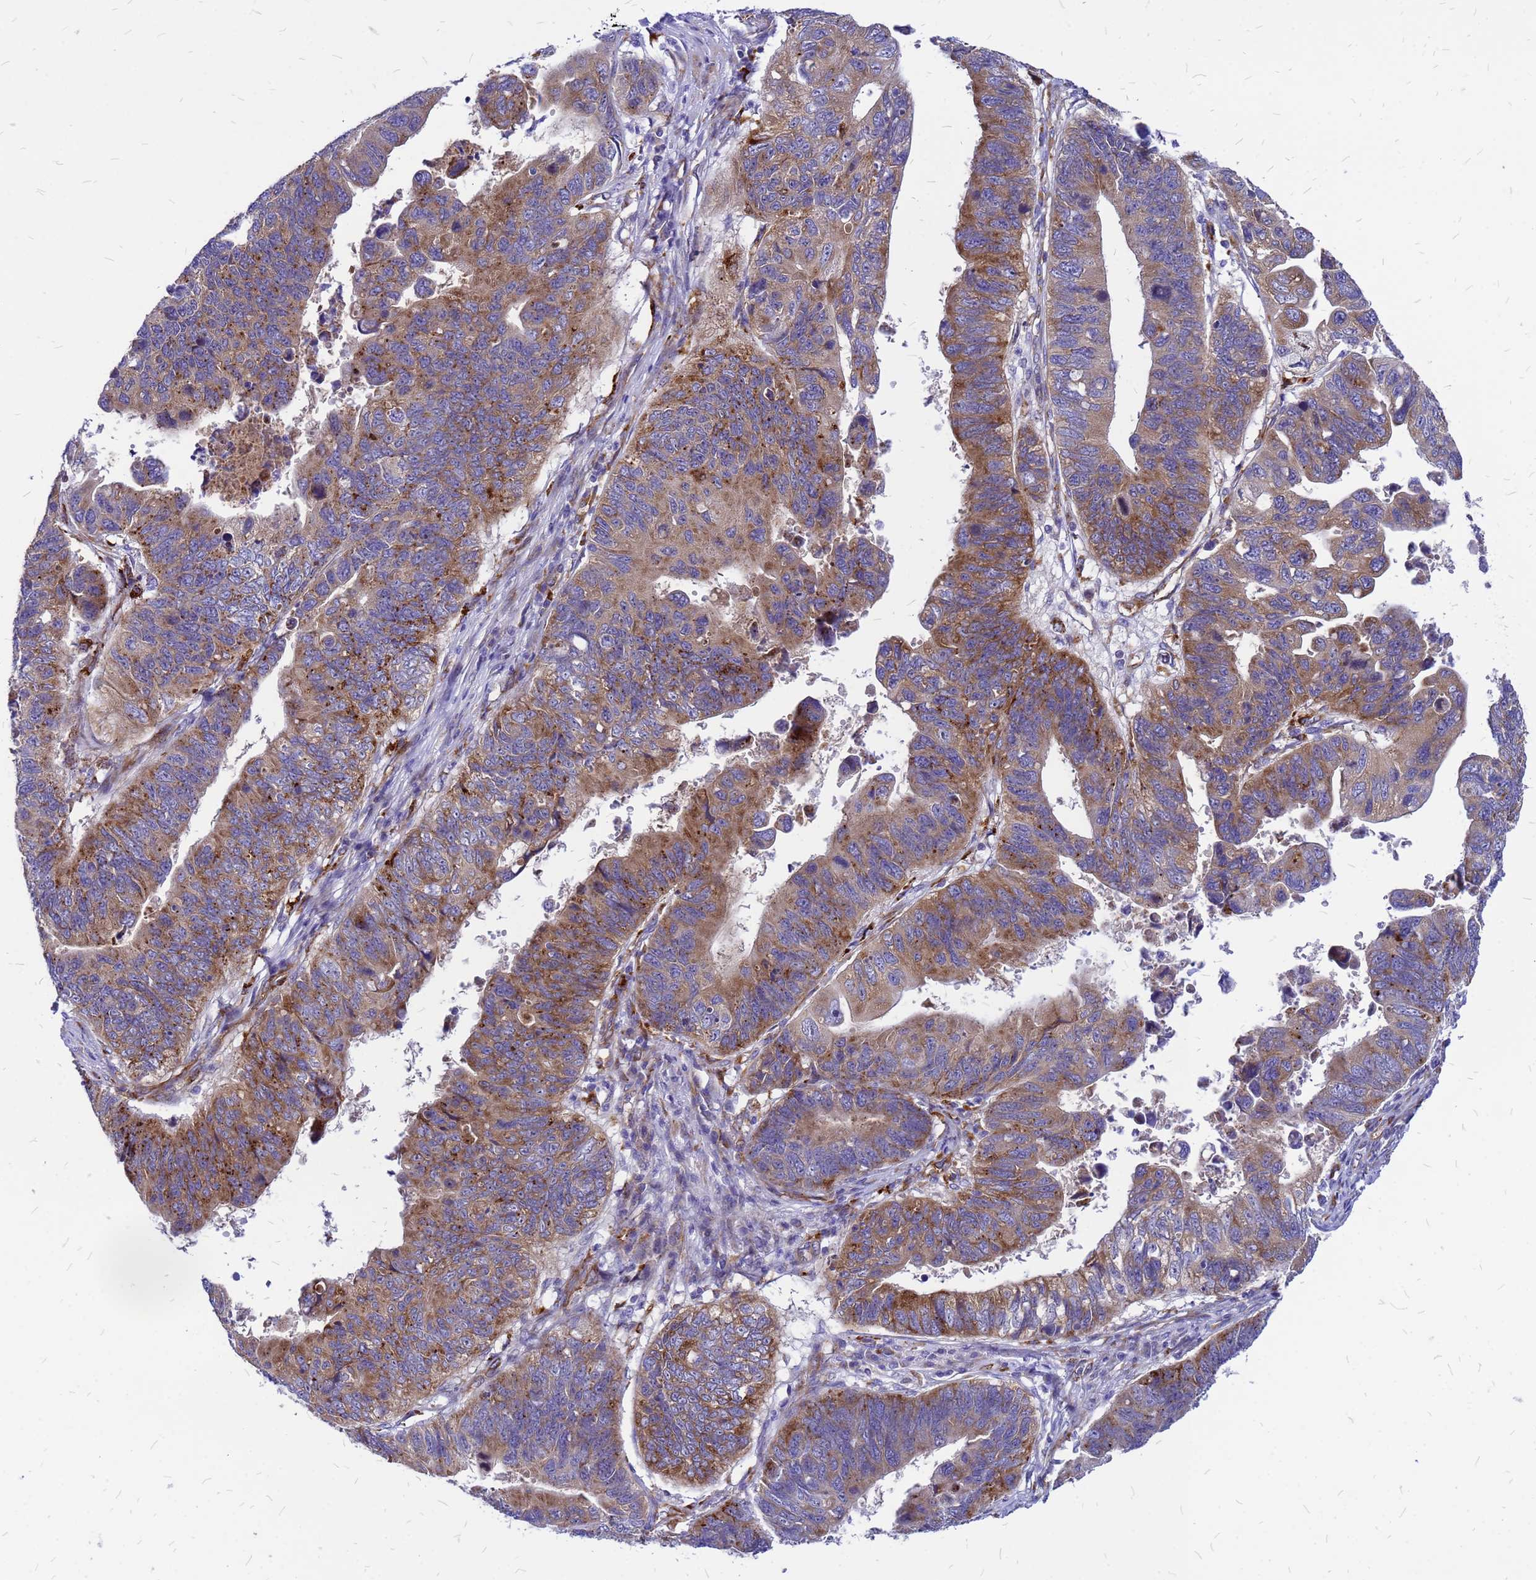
{"staining": {"intensity": "moderate", "quantity": ">75%", "location": "cytoplasmic/membranous"}, "tissue": "stomach cancer", "cell_type": "Tumor cells", "image_type": "cancer", "snomed": [{"axis": "morphology", "description": "Adenocarcinoma, NOS"}, {"axis": "topography", "description": "Stomach"}], "caption": "Immunohistochemistry (IHC) histopathology image of adenocarcinoma (stomach) stained for a protein (brown), which displays medium levels of moderate cytoplasmic/membranous staining in about >75% of tumor cells.", "gene": "NOSTRIN", "patient": {"sex": "male", "age": 59}}